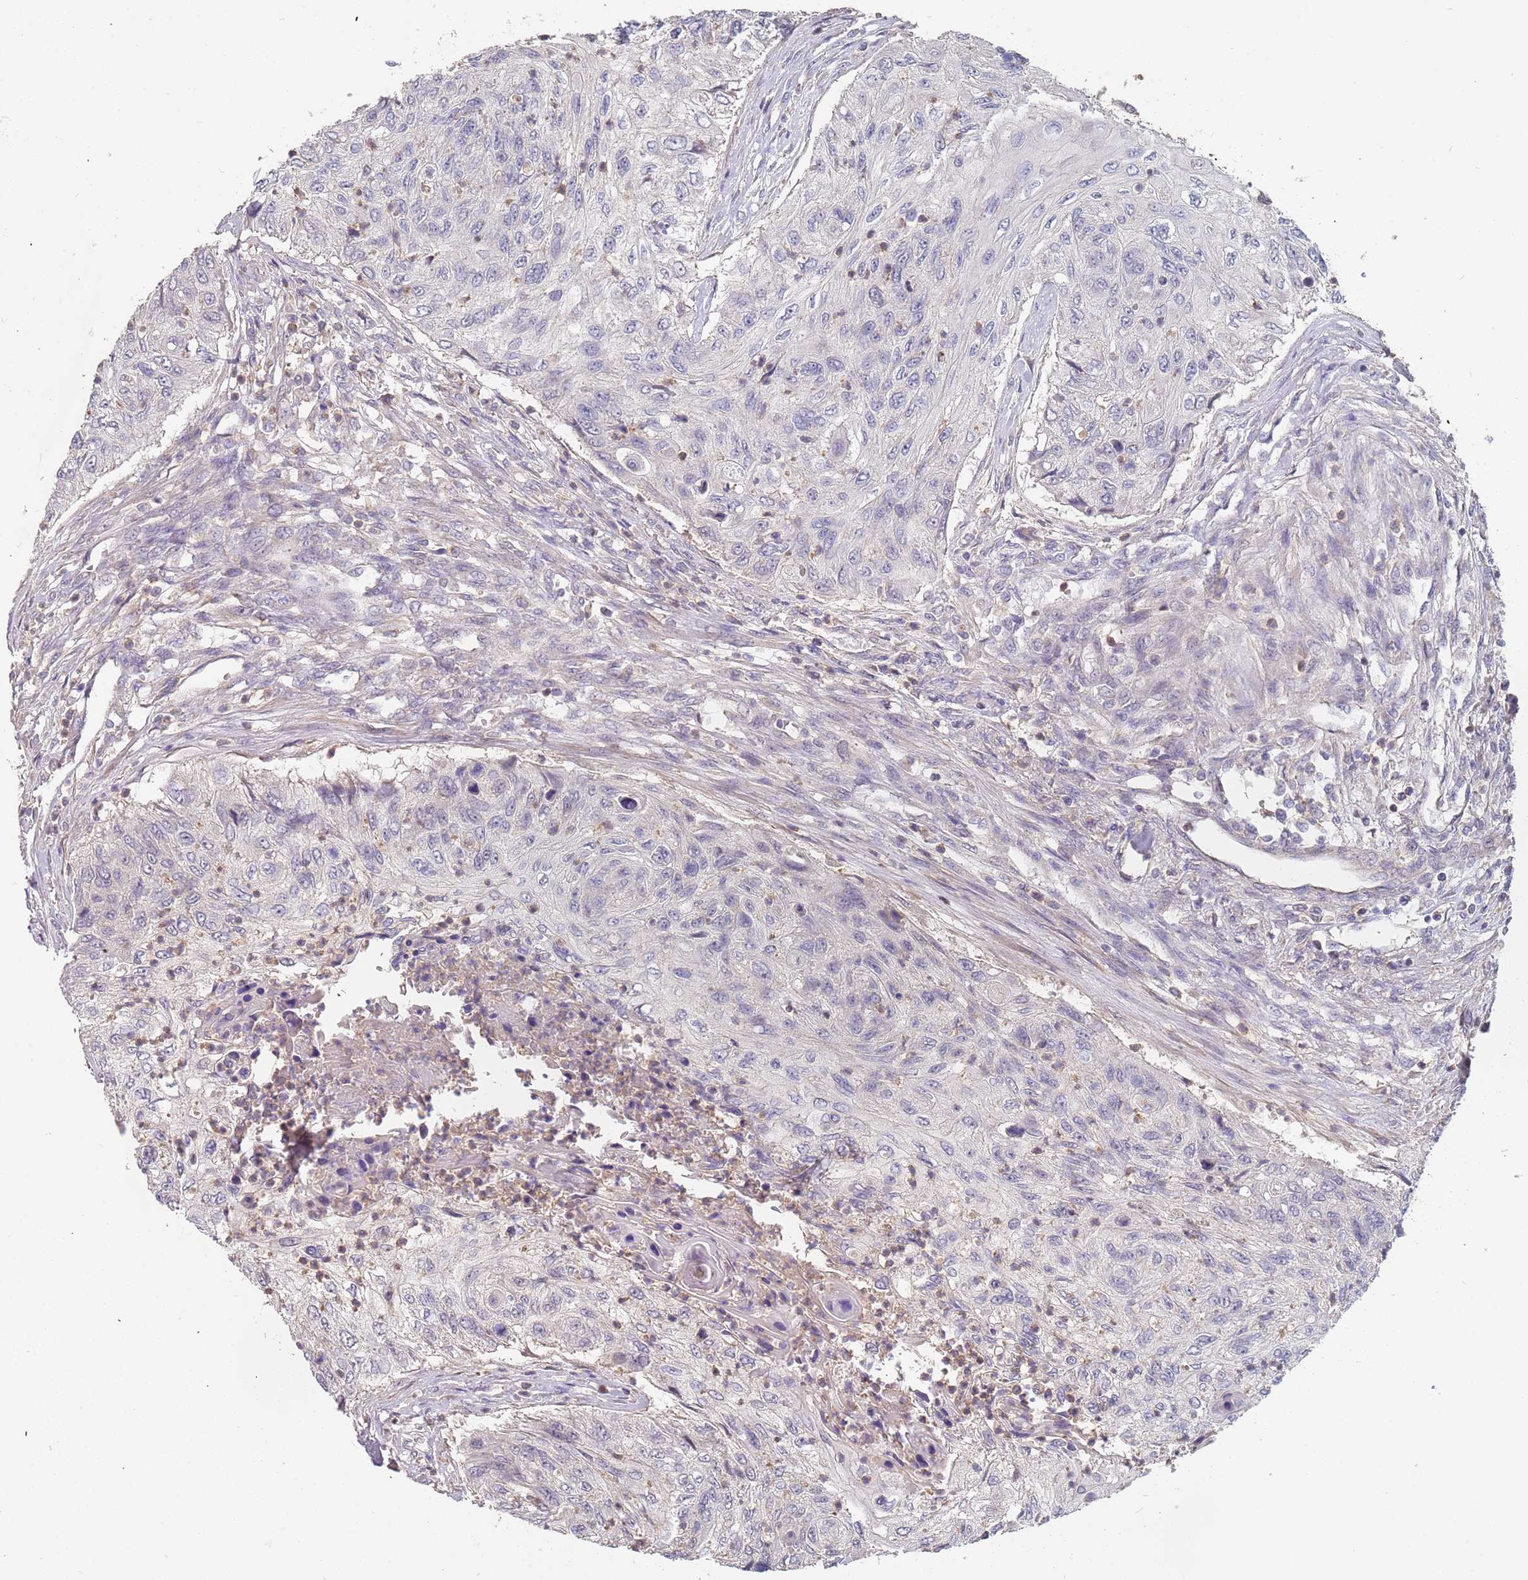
{"staining": {"intensity": "negative", "quantity": "none", "location": "none"}, "tissue": "urothelial cancer", "cell_type": "Tumor cells", "image_type": "cancer", "snomed": [{"axis": "morphology", "description": "Urothelial carcinoma, High grade"}, {"axis": "topography", "description": "Urinary bladder"}], "caption": "Urothelial cancer was stained to show a protein in brown. There is no significant expression in tumor cells.", "gene": "TCEANC2", "patient": {"sex": "female", "age": 60}}